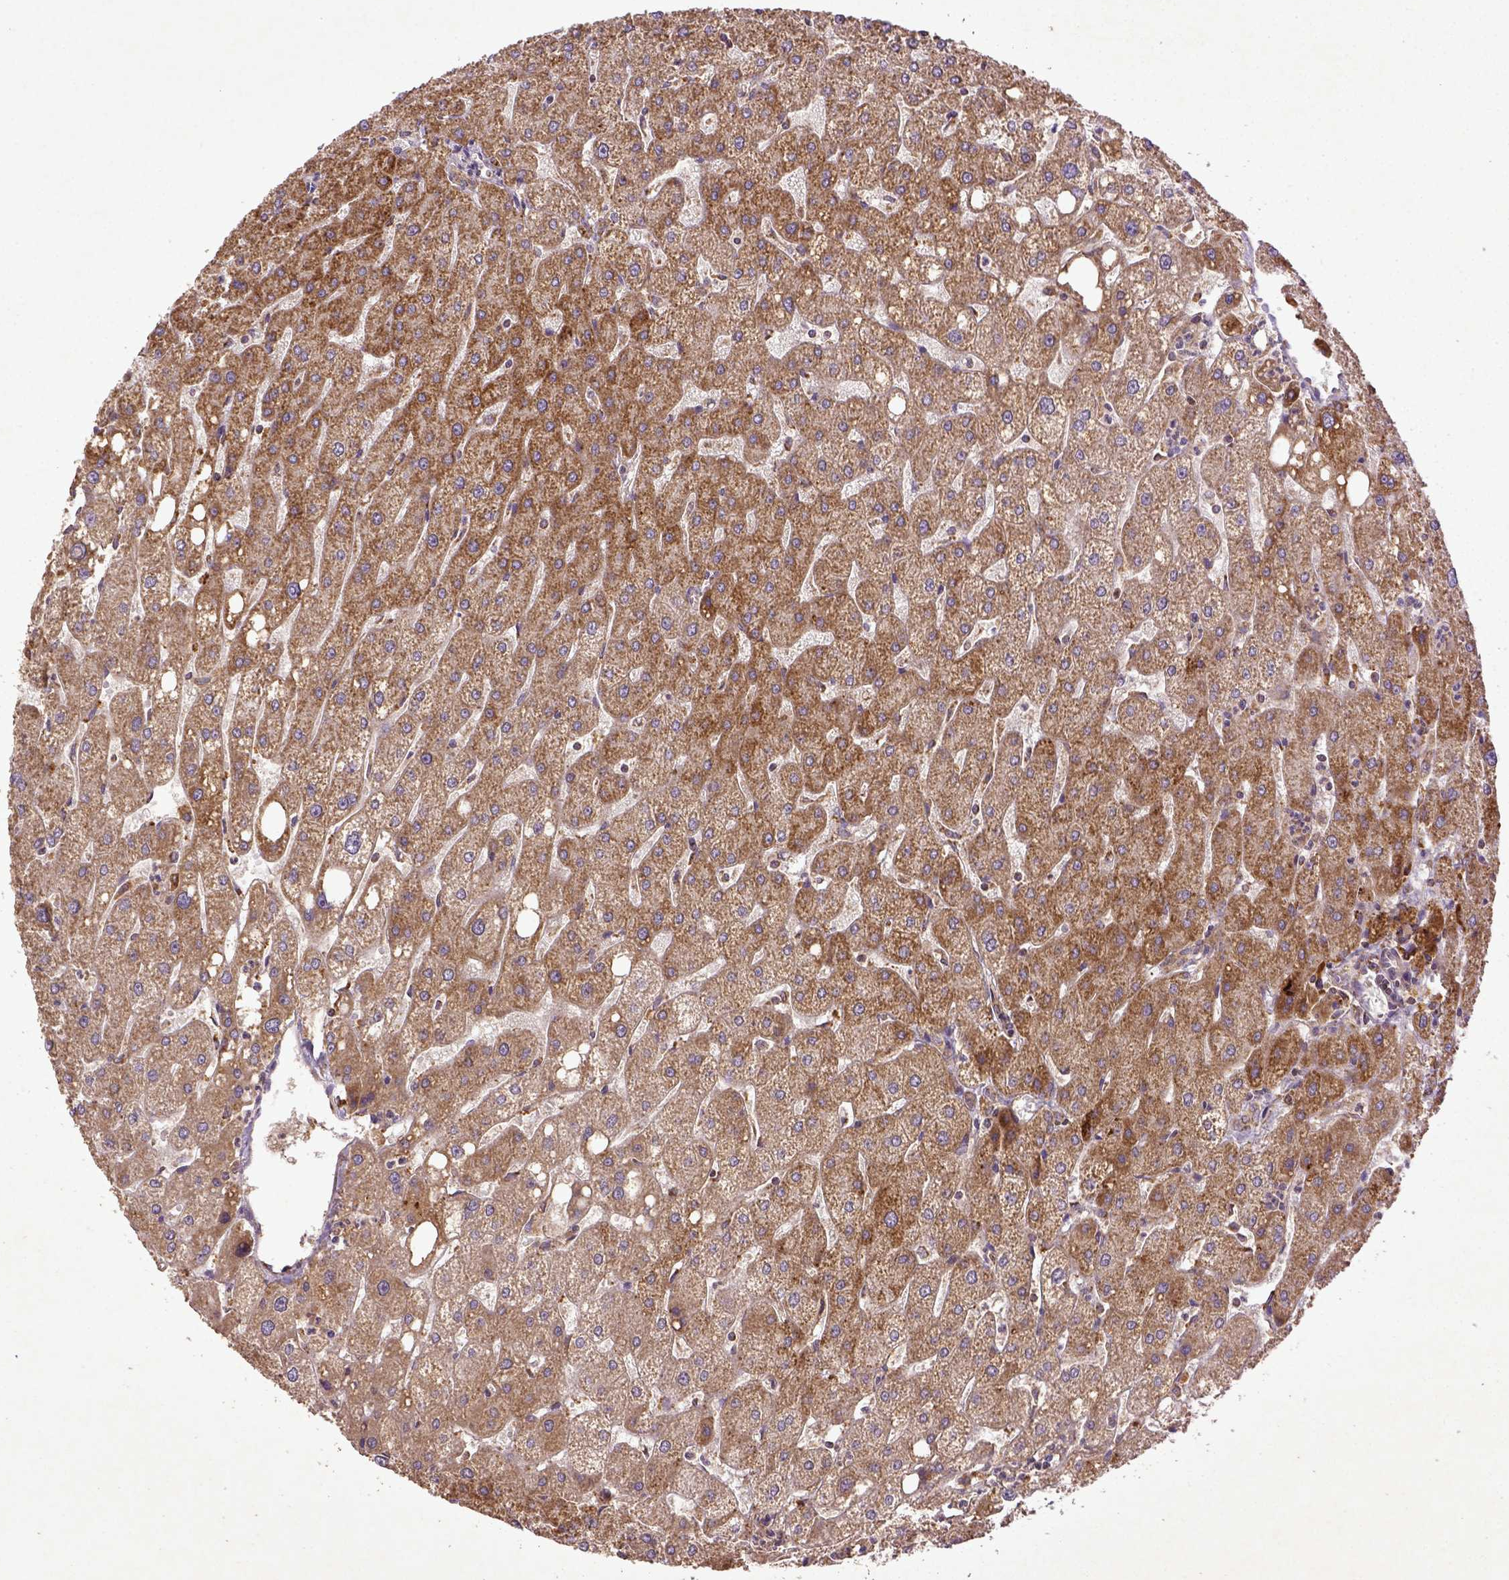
{"staining": {"intensity": "weak", "quantity": ">75%", "location": "cytoplasmic/membranous"}, "tissue": "liver", "cell_type": "Cholangiocytes", "image_type": "normal", "snomed": [{"axis": "morphology", "description": "Normal tissue, NOS"}, {"axis": "topography", "description": "Liver"}], "caption": "The histopathology image exhibits staining of normal liver, revealing weak cytoplasmic/membranous protein expression (brown color) within cholangiocytes.", "gene": "MT", "patient": {"sex": "male", "age": 67}}